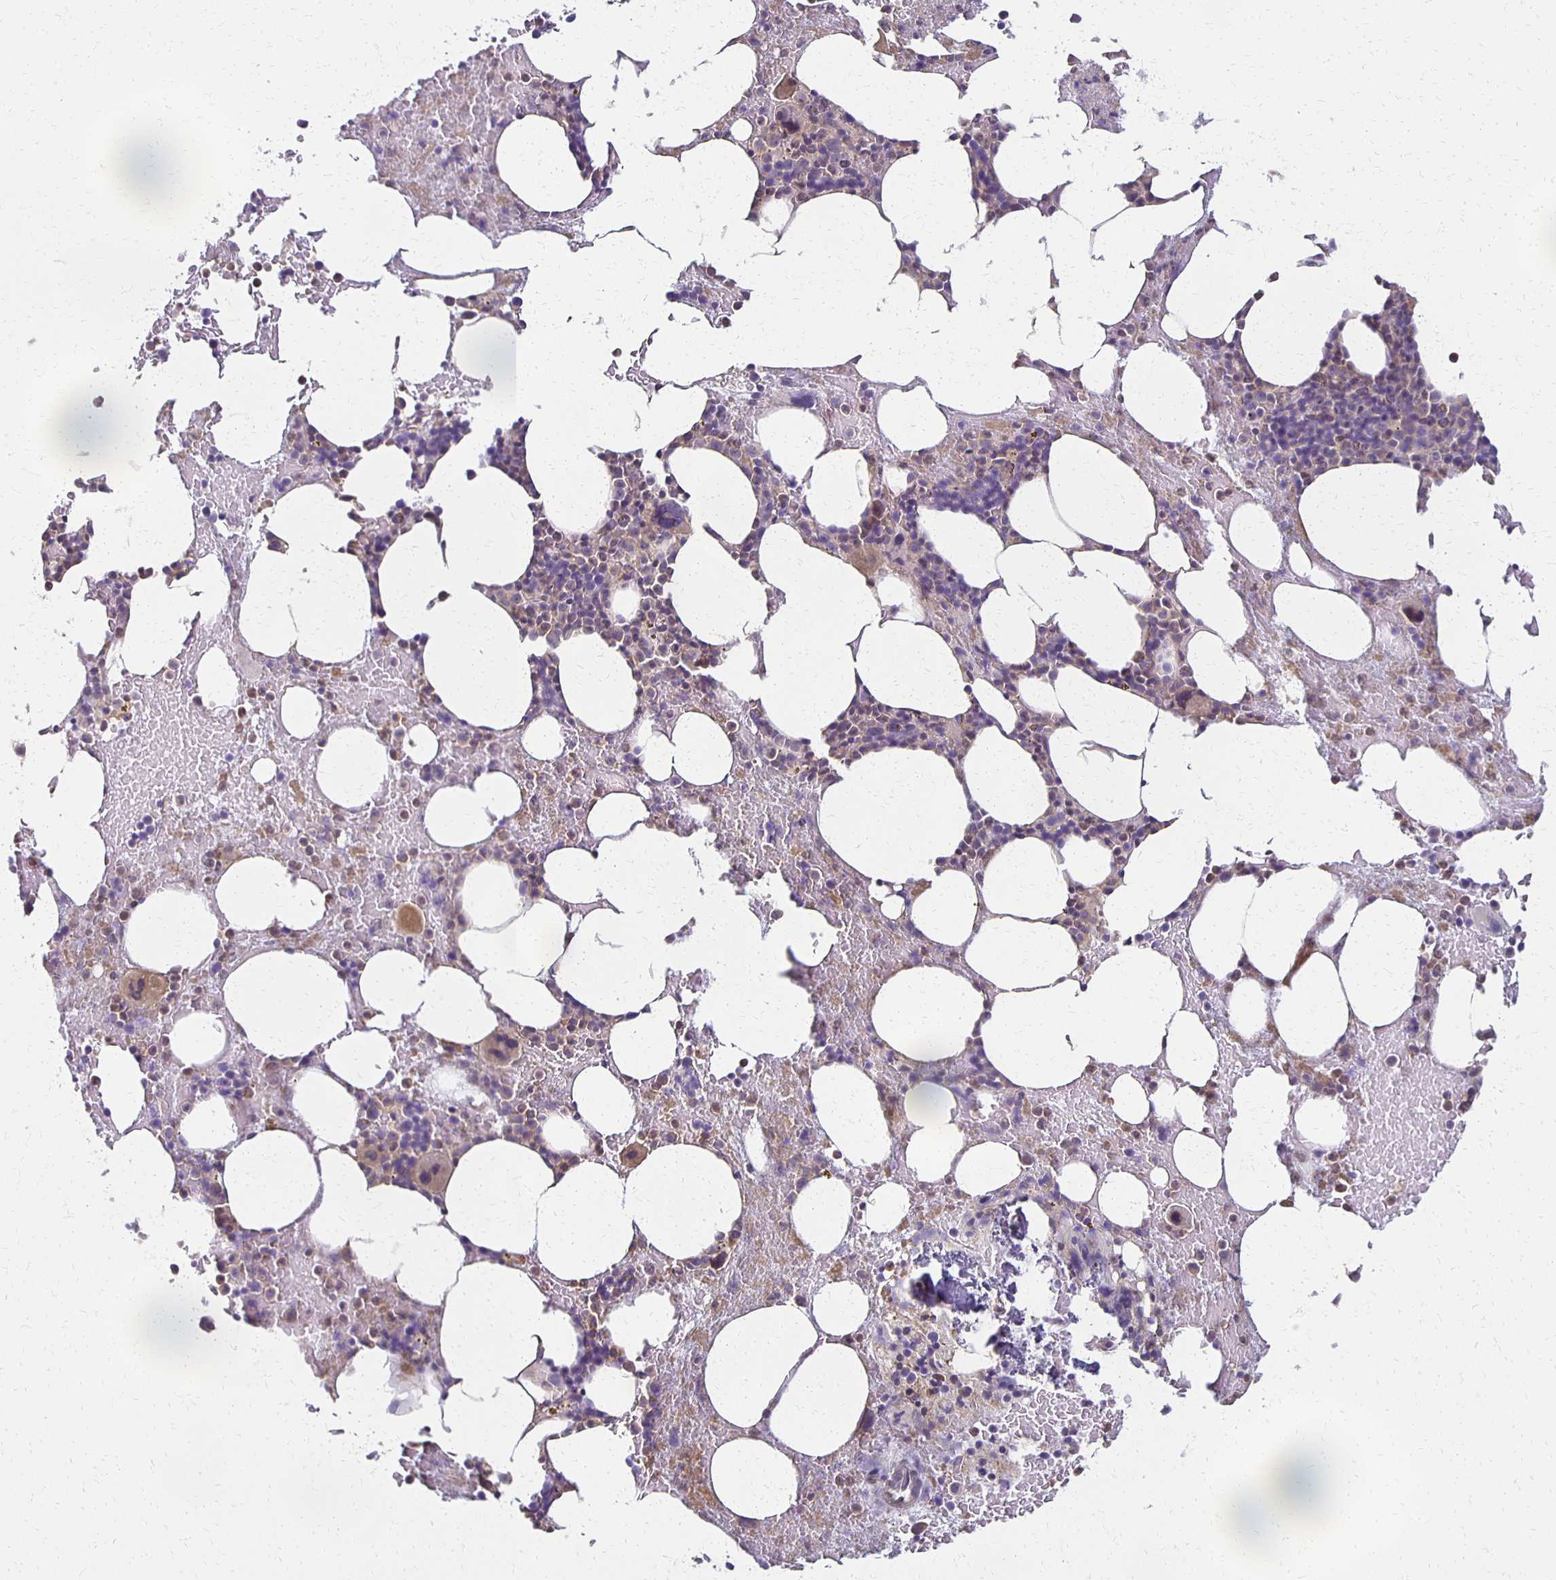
{"staining": {"intensity": "weak", "quantity": "25%-75%", "location": "cytoplasmic/membranous"}, "tissue": "bone marrow", "cell_type": "Hematopoietic cells", "image_type": "normal", "snomed": [{"axis": "morphology", "description": "Normal tissue, NOS"}, {"axis": "topography", "description": "Bone marrow"}], "caption": "Immunohistochemical staining of unremarkable bone marrow exhibits weak cytoplasmic/membranous protein expression in about 25%-75% of hematopoietic cells.", "gene": "GPX4", "patient": {"sex": "female", "age": 62}}